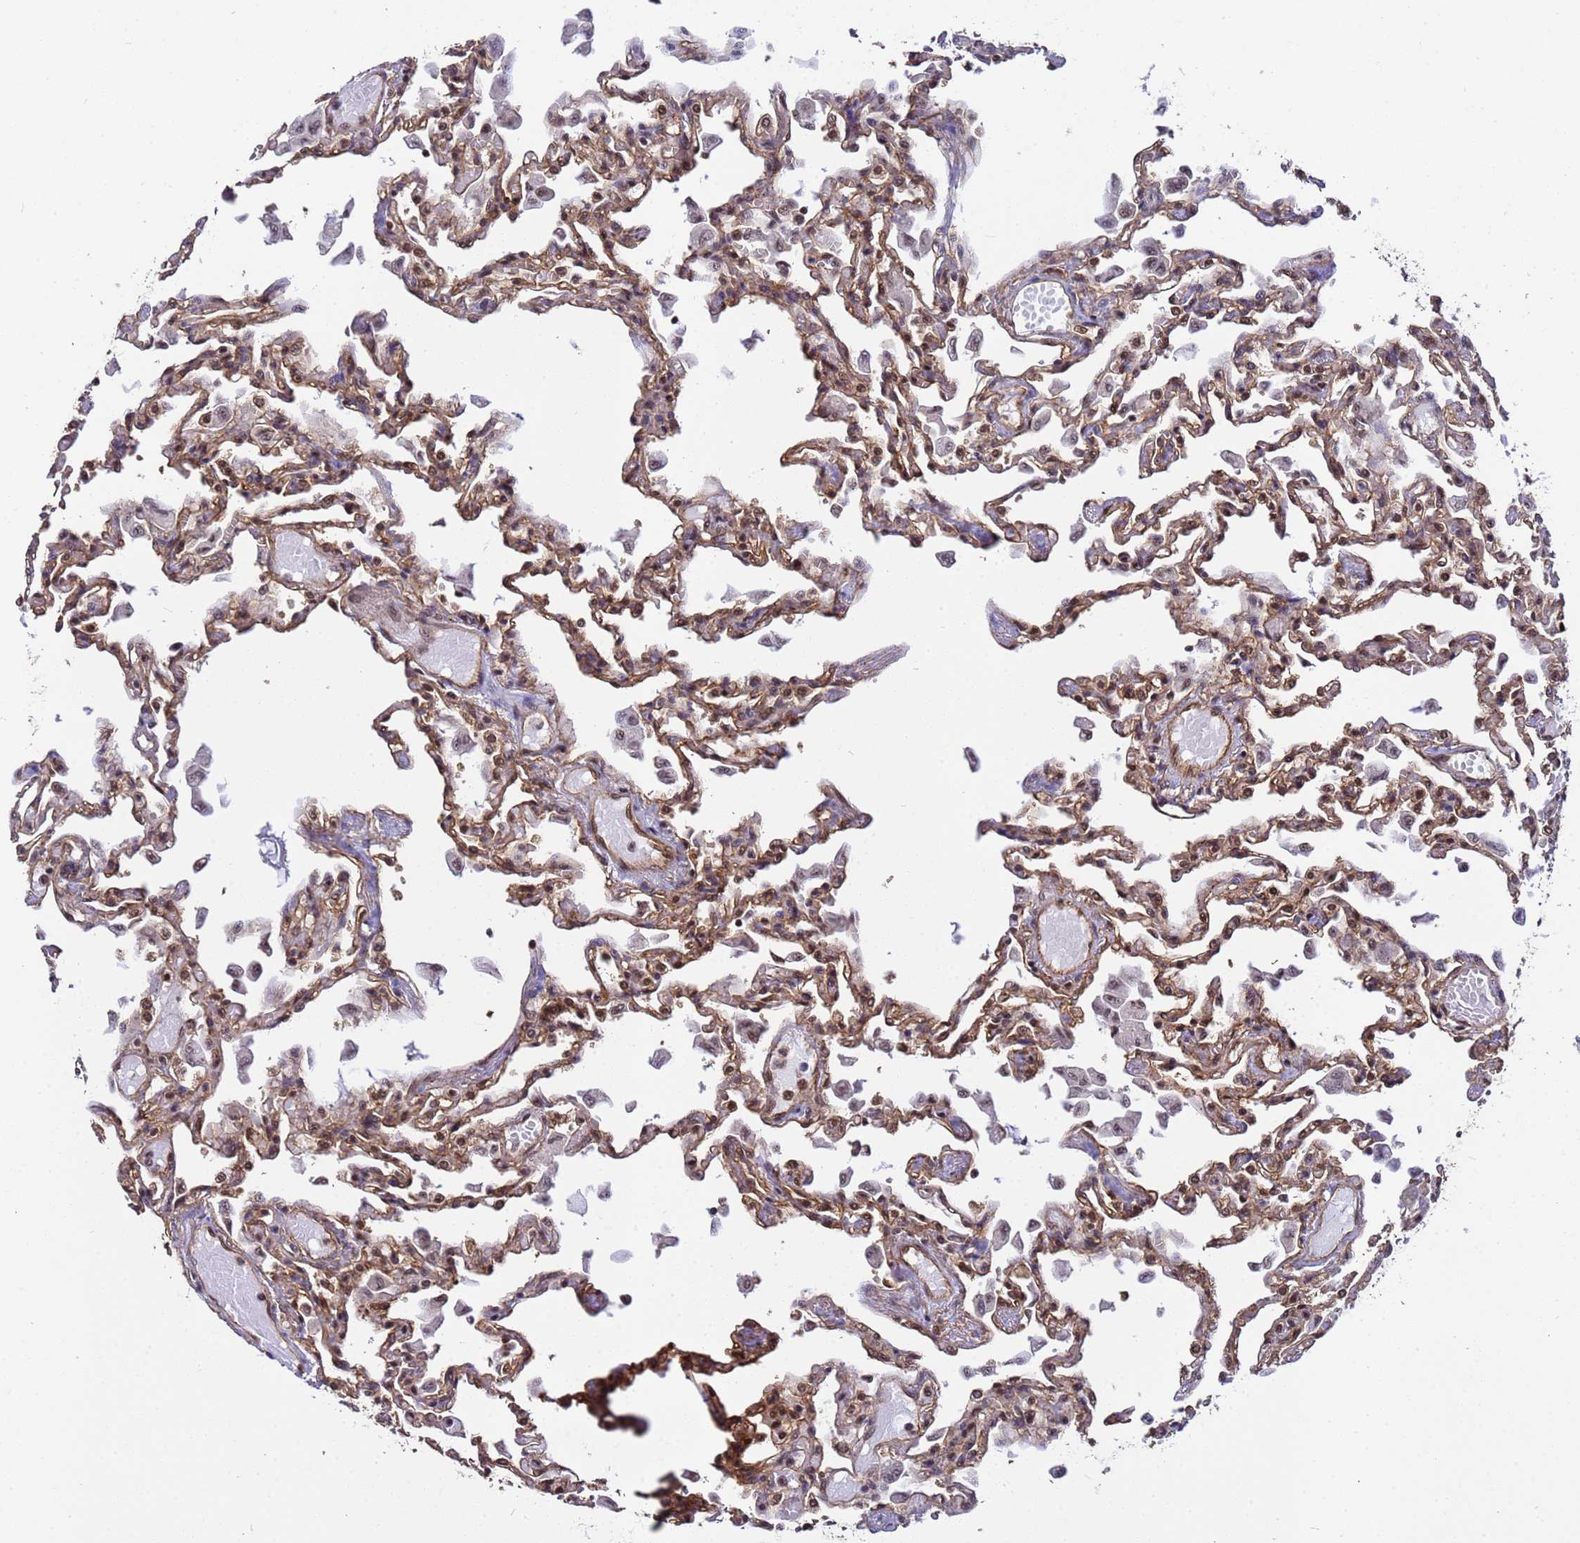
{"staining": {"intensity": "strong", "quantity": ">75%", "location": "cytoplasmic/membranous,nuclear"}, "tissue": "lung", "cell_type": "Alveolar cells", "image_type": "normal", "snomed": [{"axis": "morphology", "description": "Normal tissue, NOS"}, {"axis": "topography", "description": "Bronchus"}, {"axis": "topography", "description": "Lung"}], "caption": "Immunohistochemical staining of benign human lung demonstrates >75% levels of strong cytoplasmic/membranous,nuclear protein staining in approximately >75% of alveolar cells.", "gene": "SYF2", "patient": {"sex": "female", "age": 49}}